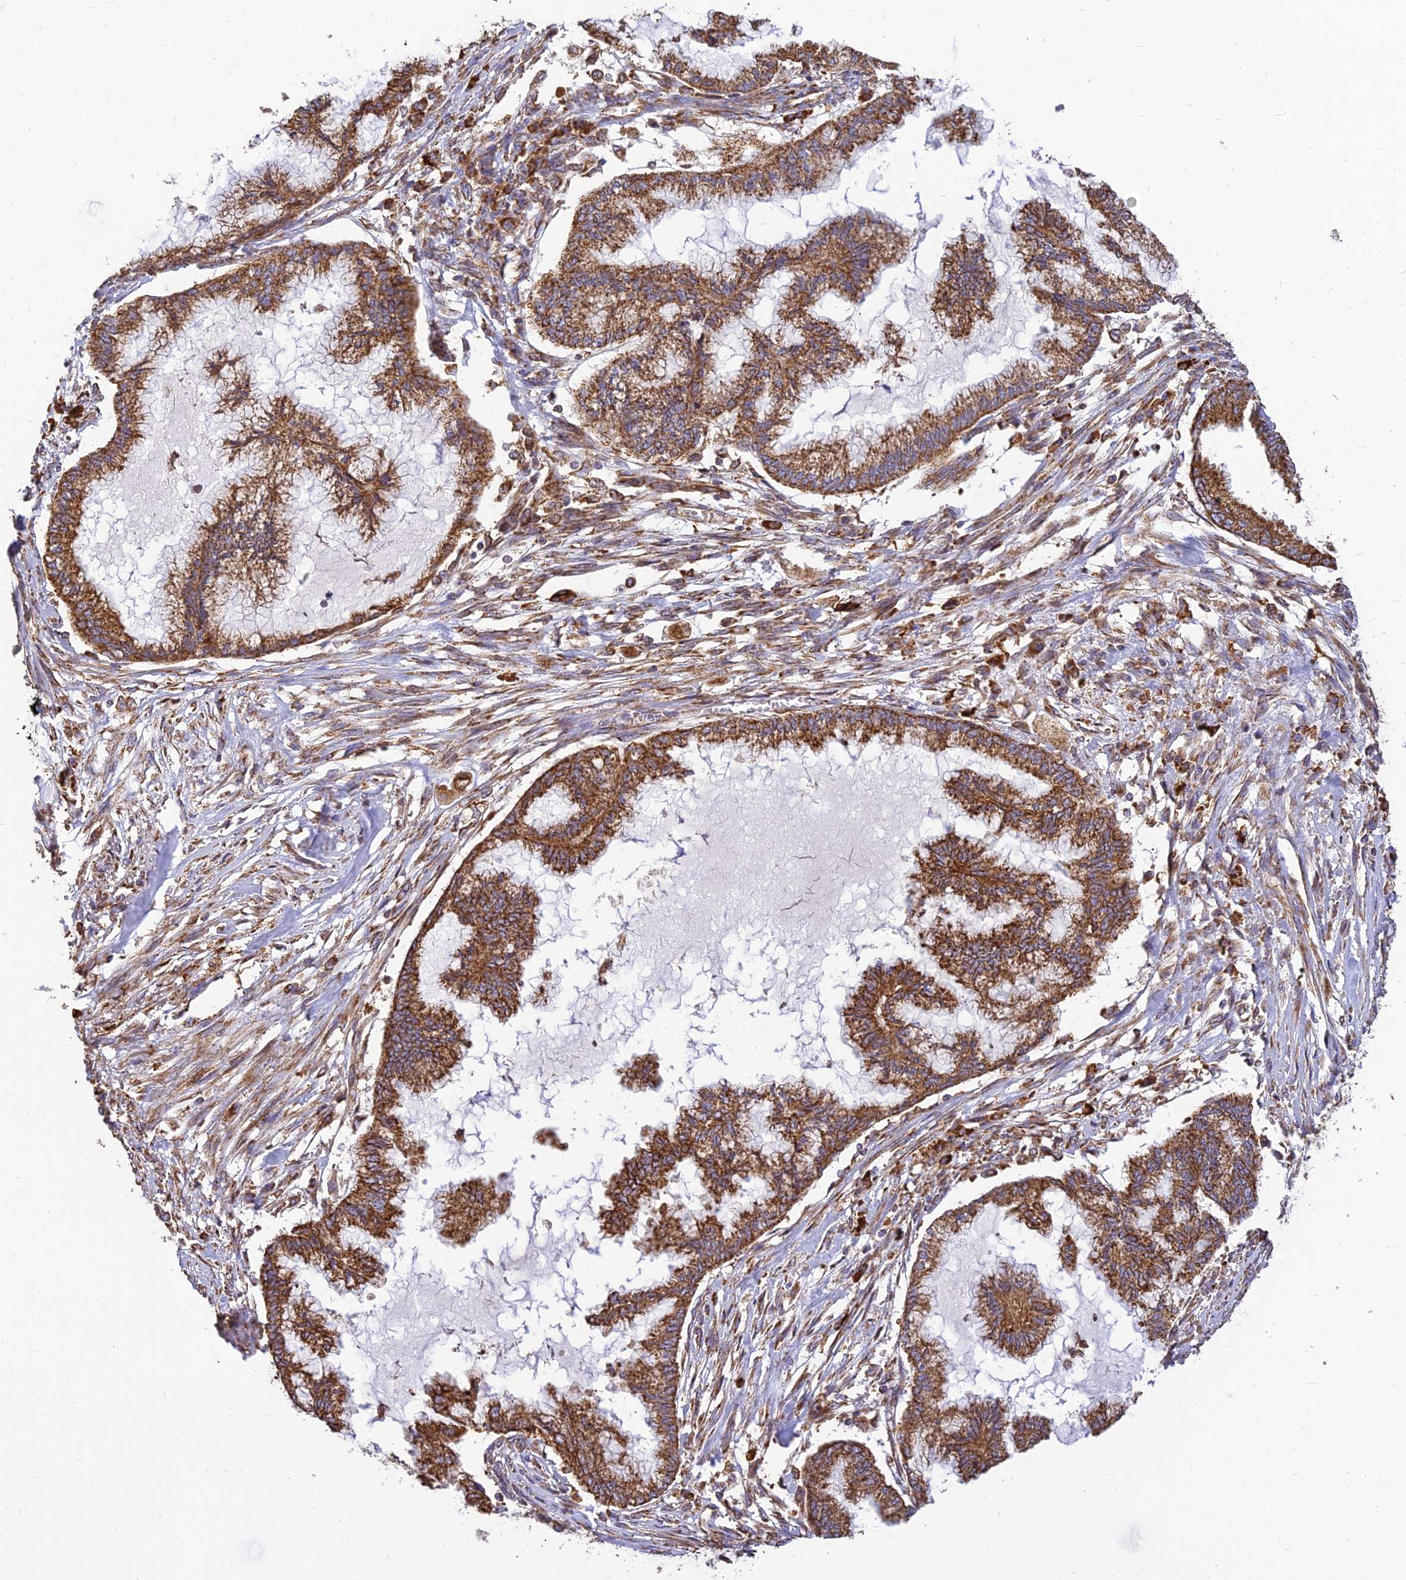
{"staining": {"intensity": "strong", "quantity": ">75%", "location": "cytoplasmic/membranous"}, "tissue": "endometrial cancer", "cell_type": "Tumor cells", "image_type": "cancer", "snomed": [{"axis": "morphology", "description": "Adenocarcinoma, NOS"}, {"axis": "topography", "description": "Endometrium"}], "caption": "A high amount of strong cytoplasmic/membranous expression is appreciated in approximately >75% of tumor cells in adenocarcinoma (endometrial) tissue.", "gene": "THUMPD2", "patient": {"sex": "female", "age": 86}}